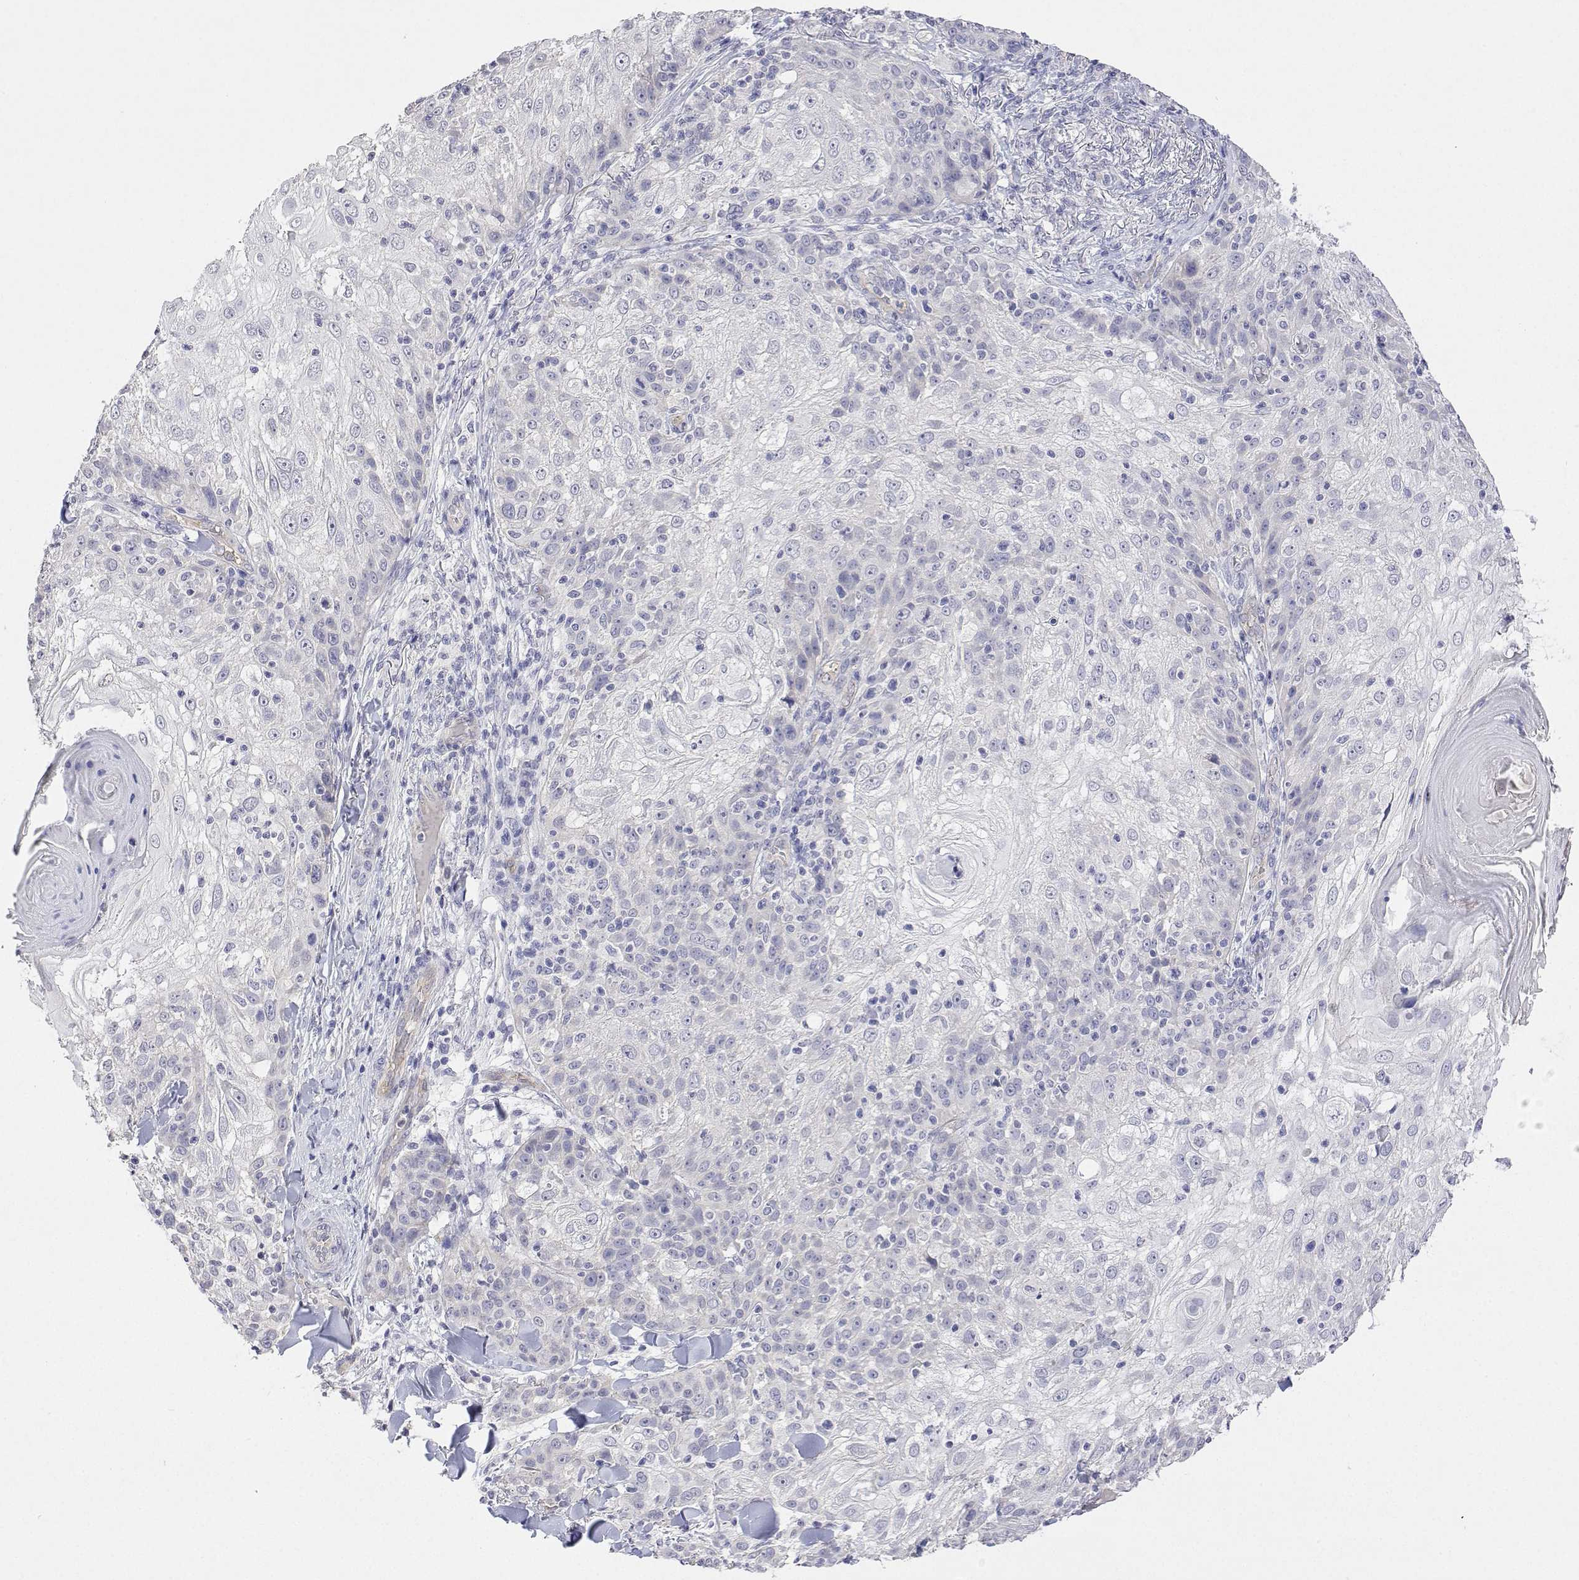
{"staining": {"intensity": "negative", "quantity": "none", "location": "none"}, "tissue": "skin cancer", "cell_type": "Tumor cells", "image_type": "cancer", "snomed": [{"axis": "morphology", "description": "Normal tissue, NOS"}, {"axis": "morphology", "description": "Squamous cell carcinoma, NOS"}, {"axis": "topography", "description": "Skin"}], "caption": "Human skin squamous cell carcinoma stained for a protein using IHC displays no positivity in tumor cells.", "gene": "PLCB1", "patient": {"sex": "female", "age": 83}}